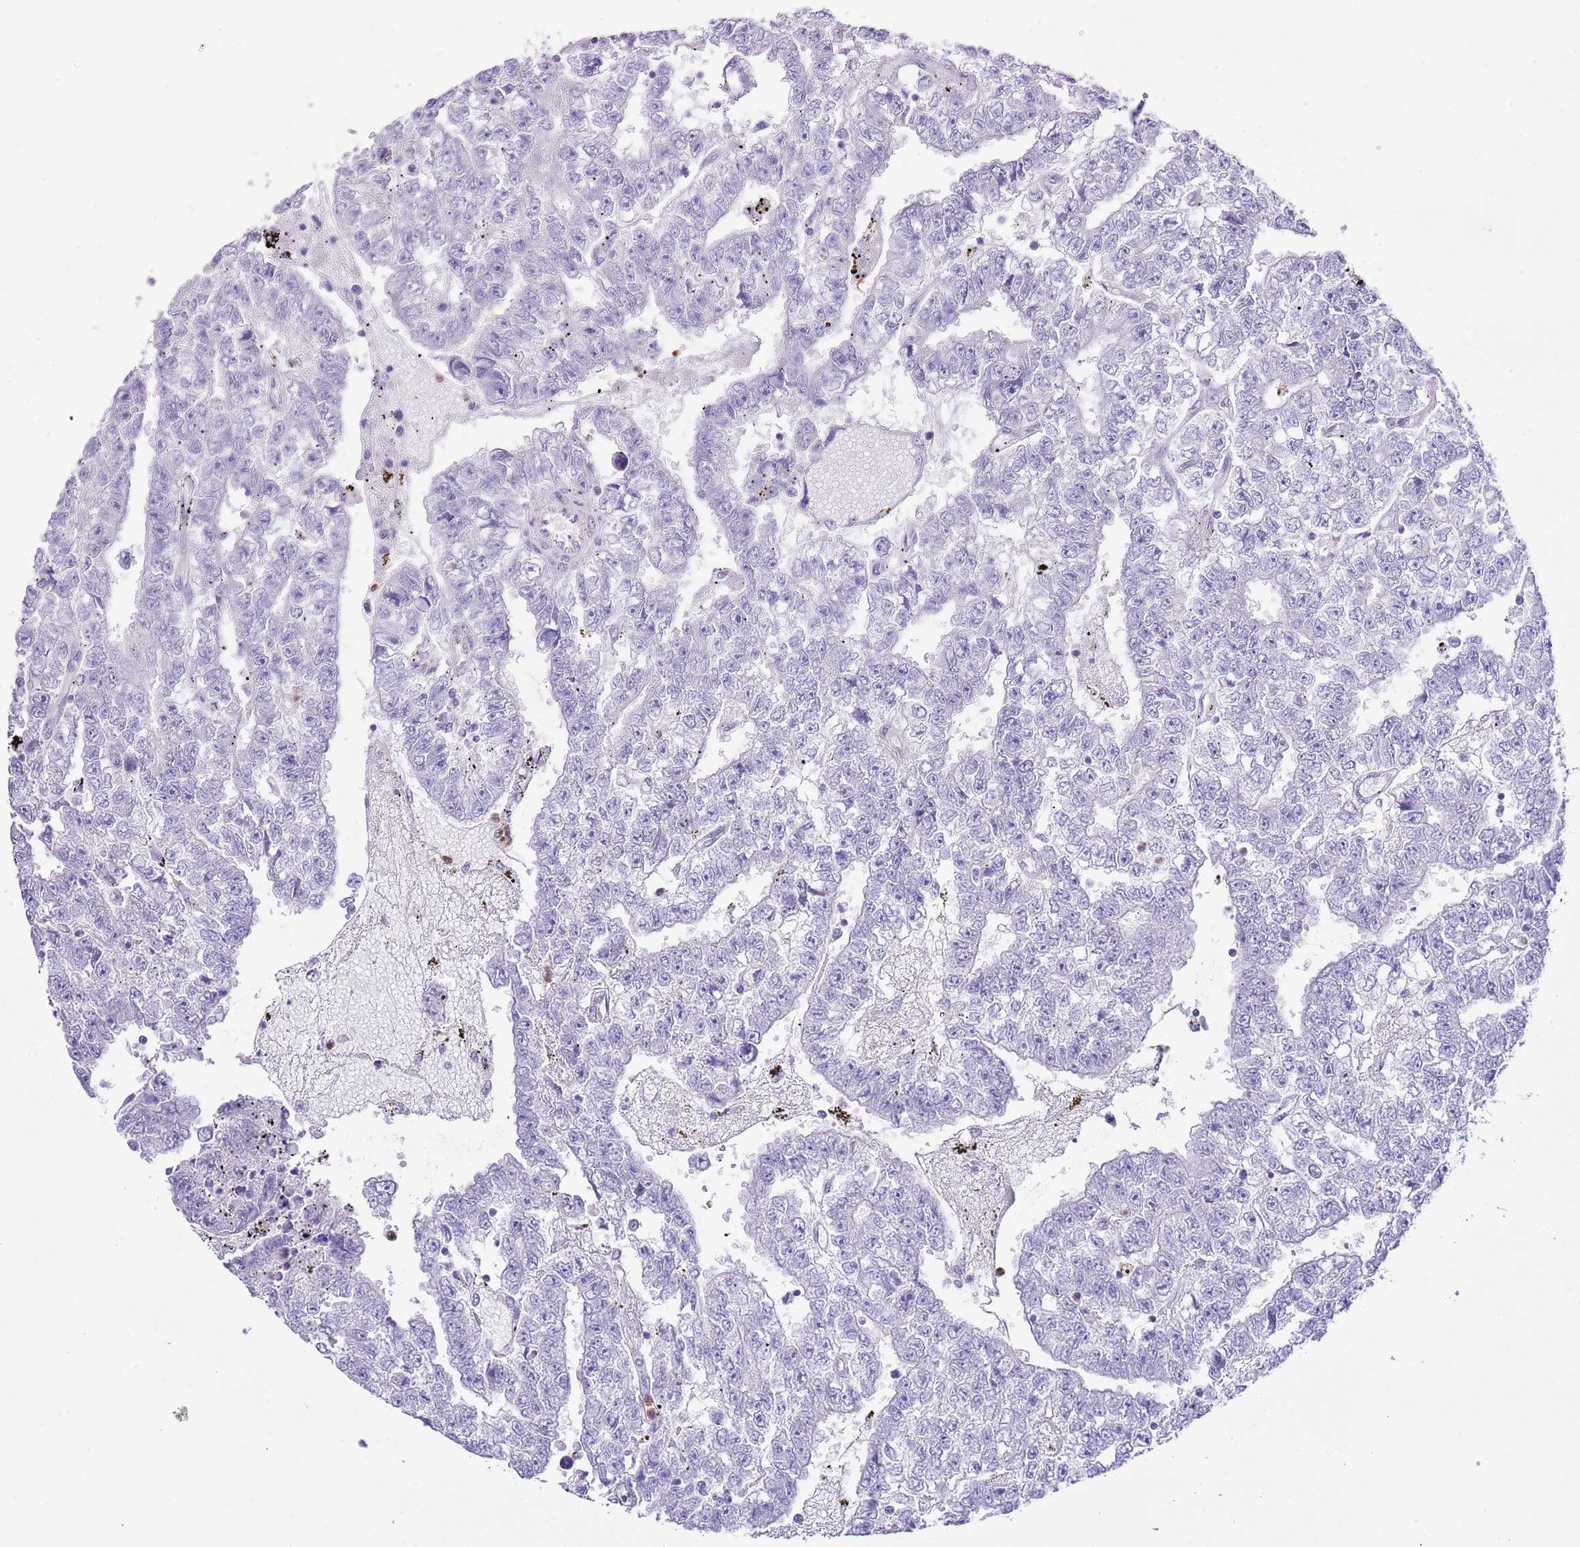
{"staining": {"intensity": "negative", "quantity": "none", "location": "none"}, "tissue": "testis cancer", "cell_type": "Tumor cells", "image_type": "cancer", "snomed": [{"axis": "morphology", "description": "Carcinoma, Embryonal, NOS"}, {"axis": "topography", "description": "Testis"}], "caption": "An immunohistochemistry micrograph of testis cancer (embryonal carcinoma) is shown. There is no staining in tumor cells of testis cancer (embryonal carcinoma).", "gene": "OR2Z1", "patient": {"sex": "male", "age": 25}}